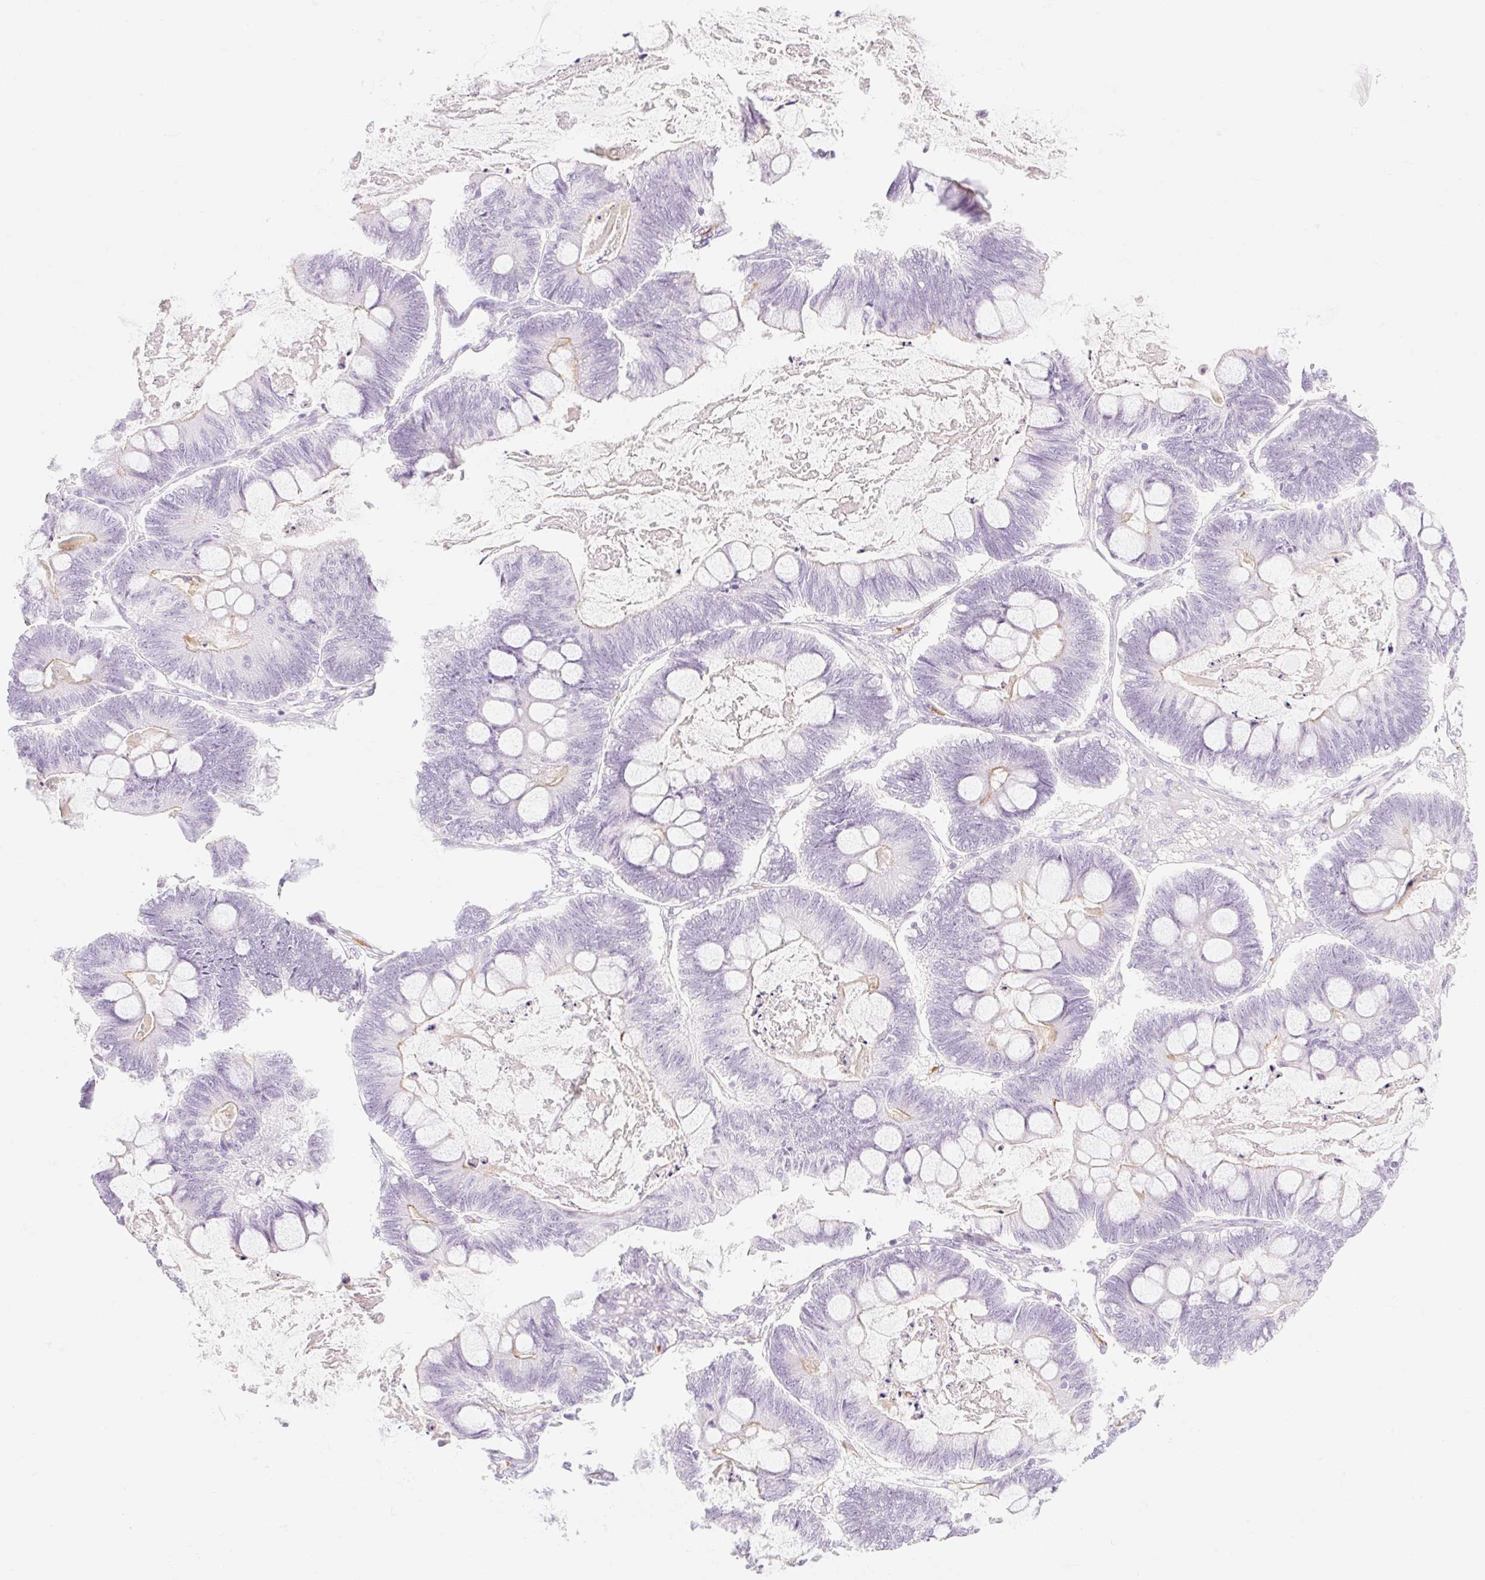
{"staining": {"intensity": "negative", "quantity": "none", "location": "none"}, "tissue": "ovarian cancer", "cell_type": "Tumor cells", "image_type": "cancer", "snomed": [{"axis": "morphology", "description": "Cystadenocarcinoma, mucinous, NOS"}, {"axis": "topography", "description": "Ovary"}], "caption": "An image of ovarian cancer (mucinous cystadenocarcinoma) stained for a protein demonstrates no brown staining in tumor cells. (Brightfield microscopy of DAB (3,3'-diaminobenzidine) immunohistochemistry (IHC) at high magnification).", "gene": "TAF1L", "patient": {"sex": "female", "age": 61}}